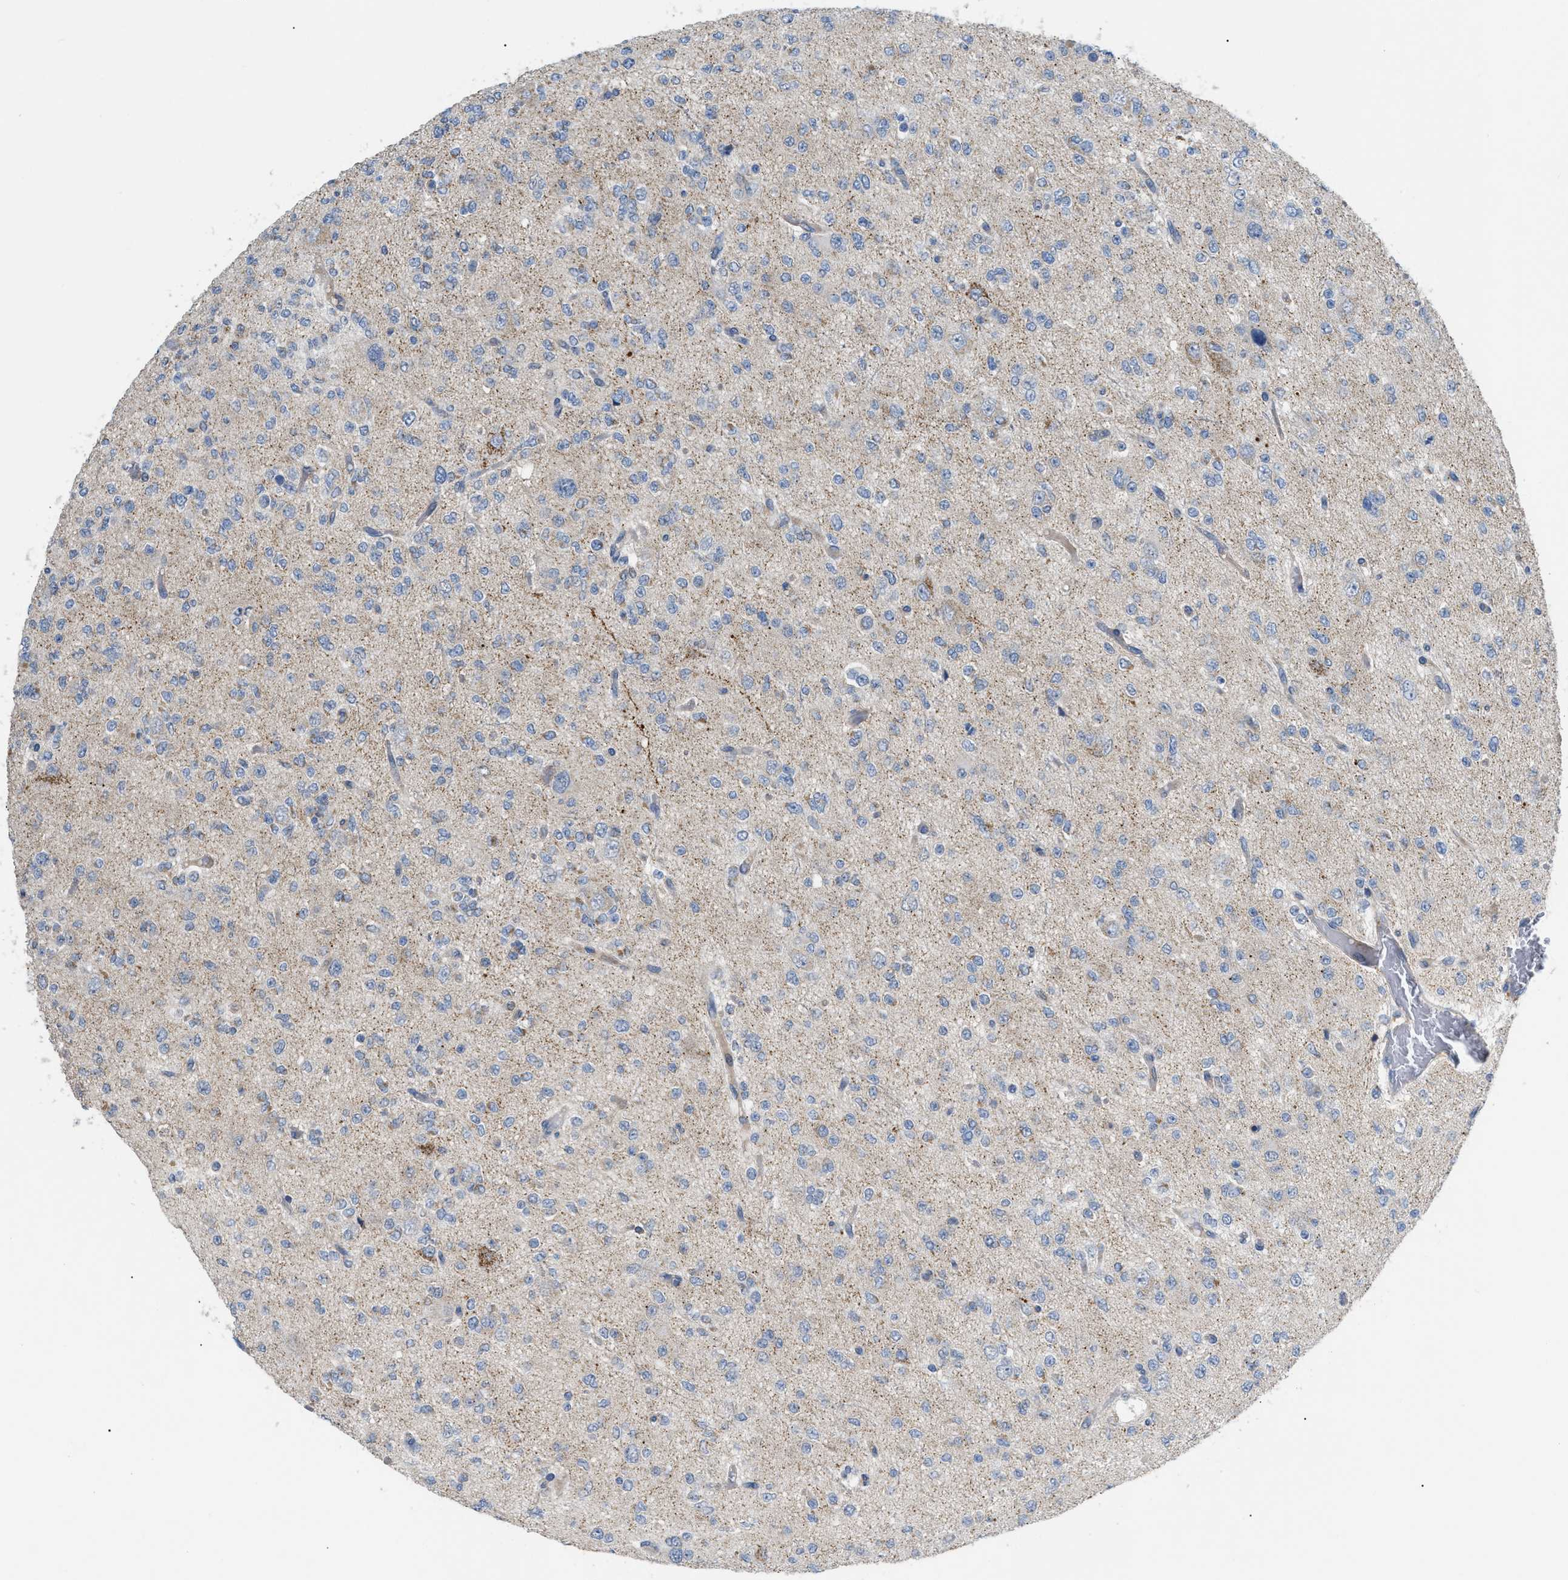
{"staining": {"intensity": "weak", "quantity": "<25%", "location": "cytoplasmic/membranous"}, "tissue": "glioma", "cell_type": "Tumor cells", "image_type": "cancer", "snomed": [{"axis": "morphology", "description": "Glioma, malignant, Low grade"}, {"axis": "topography", "description": "Brain"}], "caption": "The photomicrograph displays no significant expression in tumor cells of glioma.", "gene": "DHX58", "patient": {"sex": "male", "age": 38}}